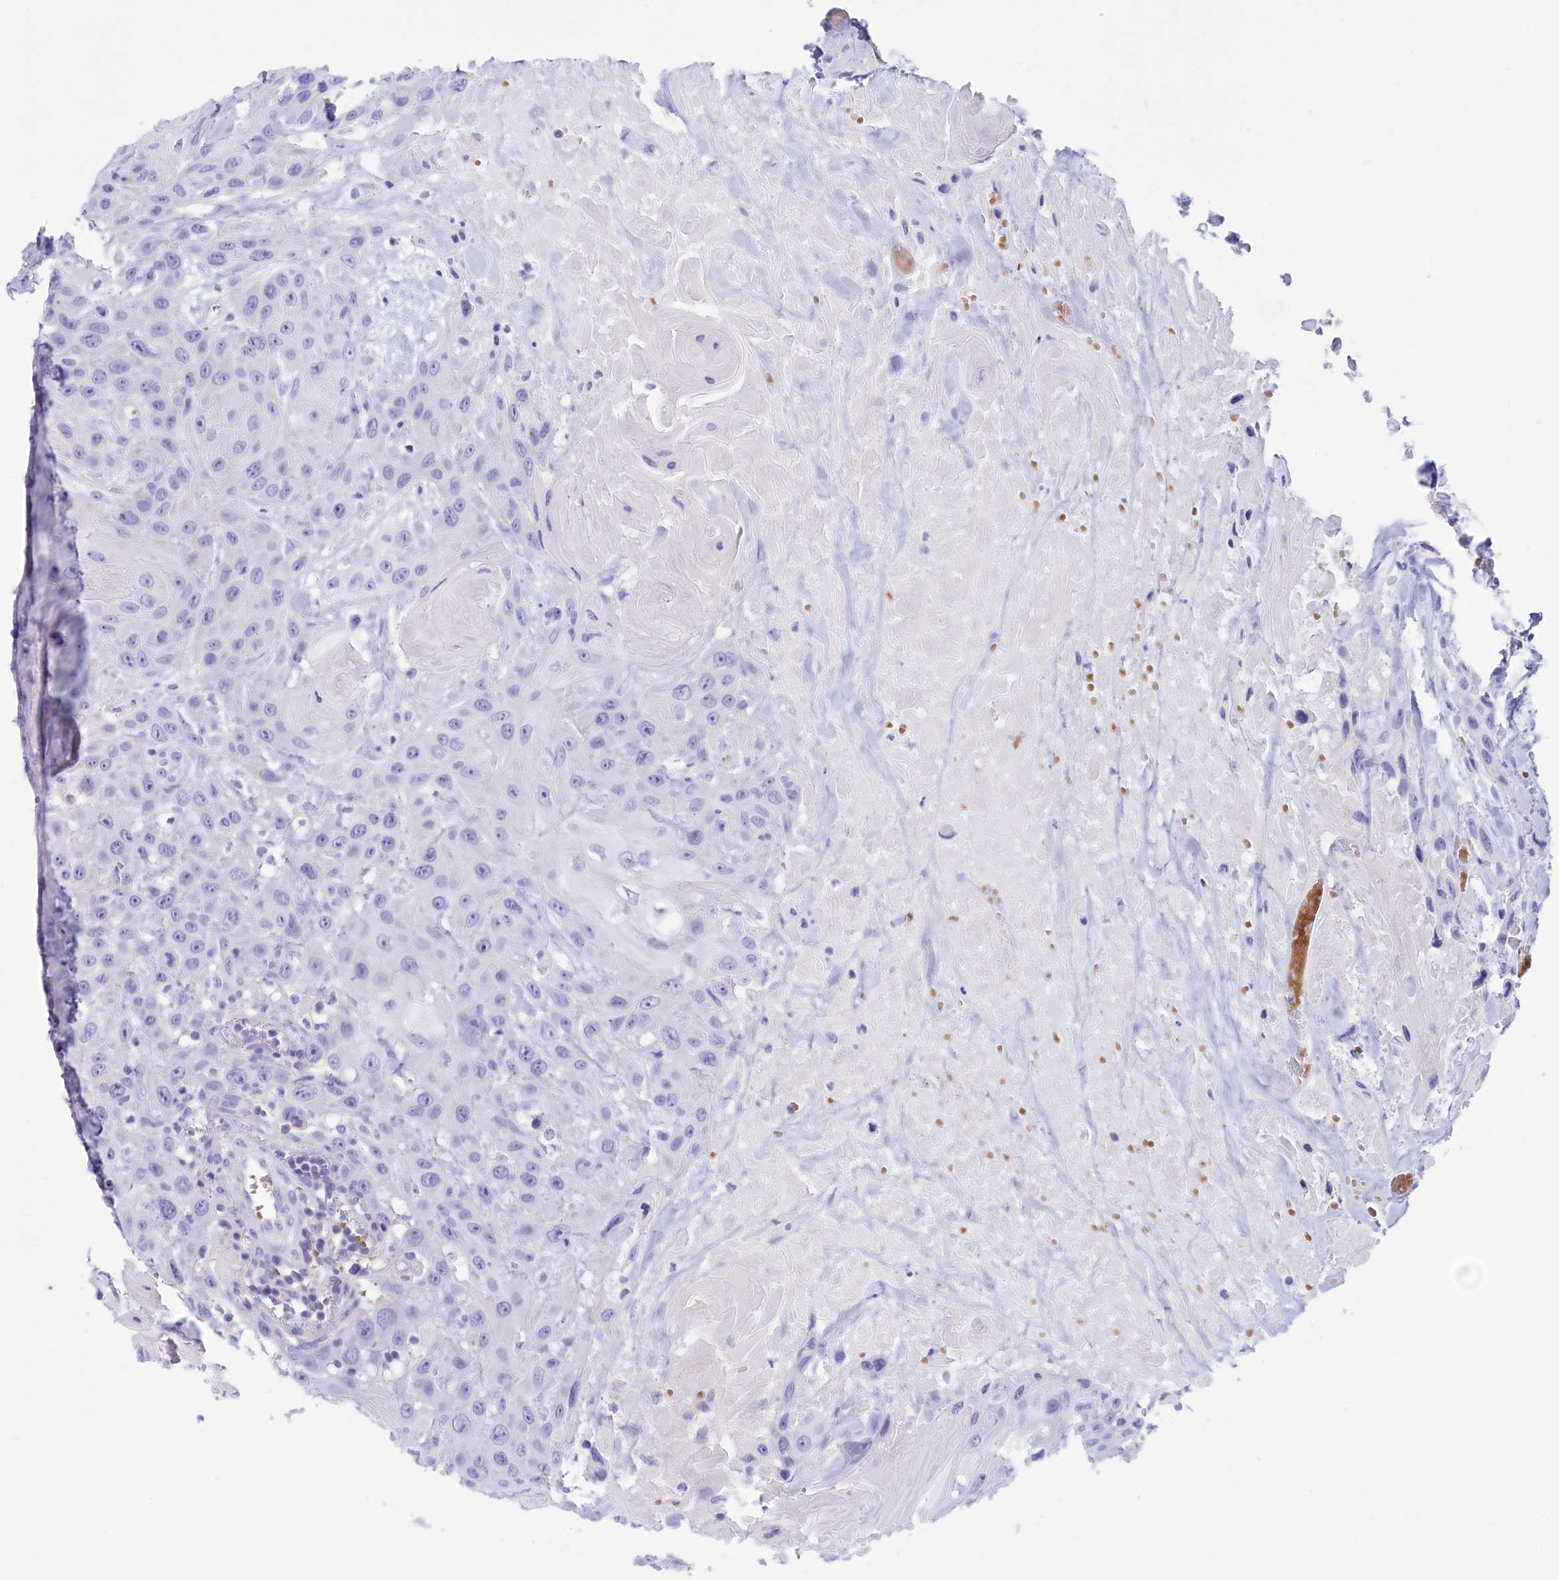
{"staining": {"intensity": "negative", "quantity": "none", "location": "none"}, "tissue": "head and neck cancer", "cell_type": "Tumor cells", "image_type": "cancer", "snomed": [{"axis": "morphology", "description": "Squamous cell carcinoma, NOS"}, {"axis": "topography", "description": "Head-Neck"}], "caption": "Immunohistochemistry (IHC) of human head and neck cancer exhibits no staining in tumor cells.", "gene": "GLYATL1", "patient": {"sex": "male", "age": 81}}